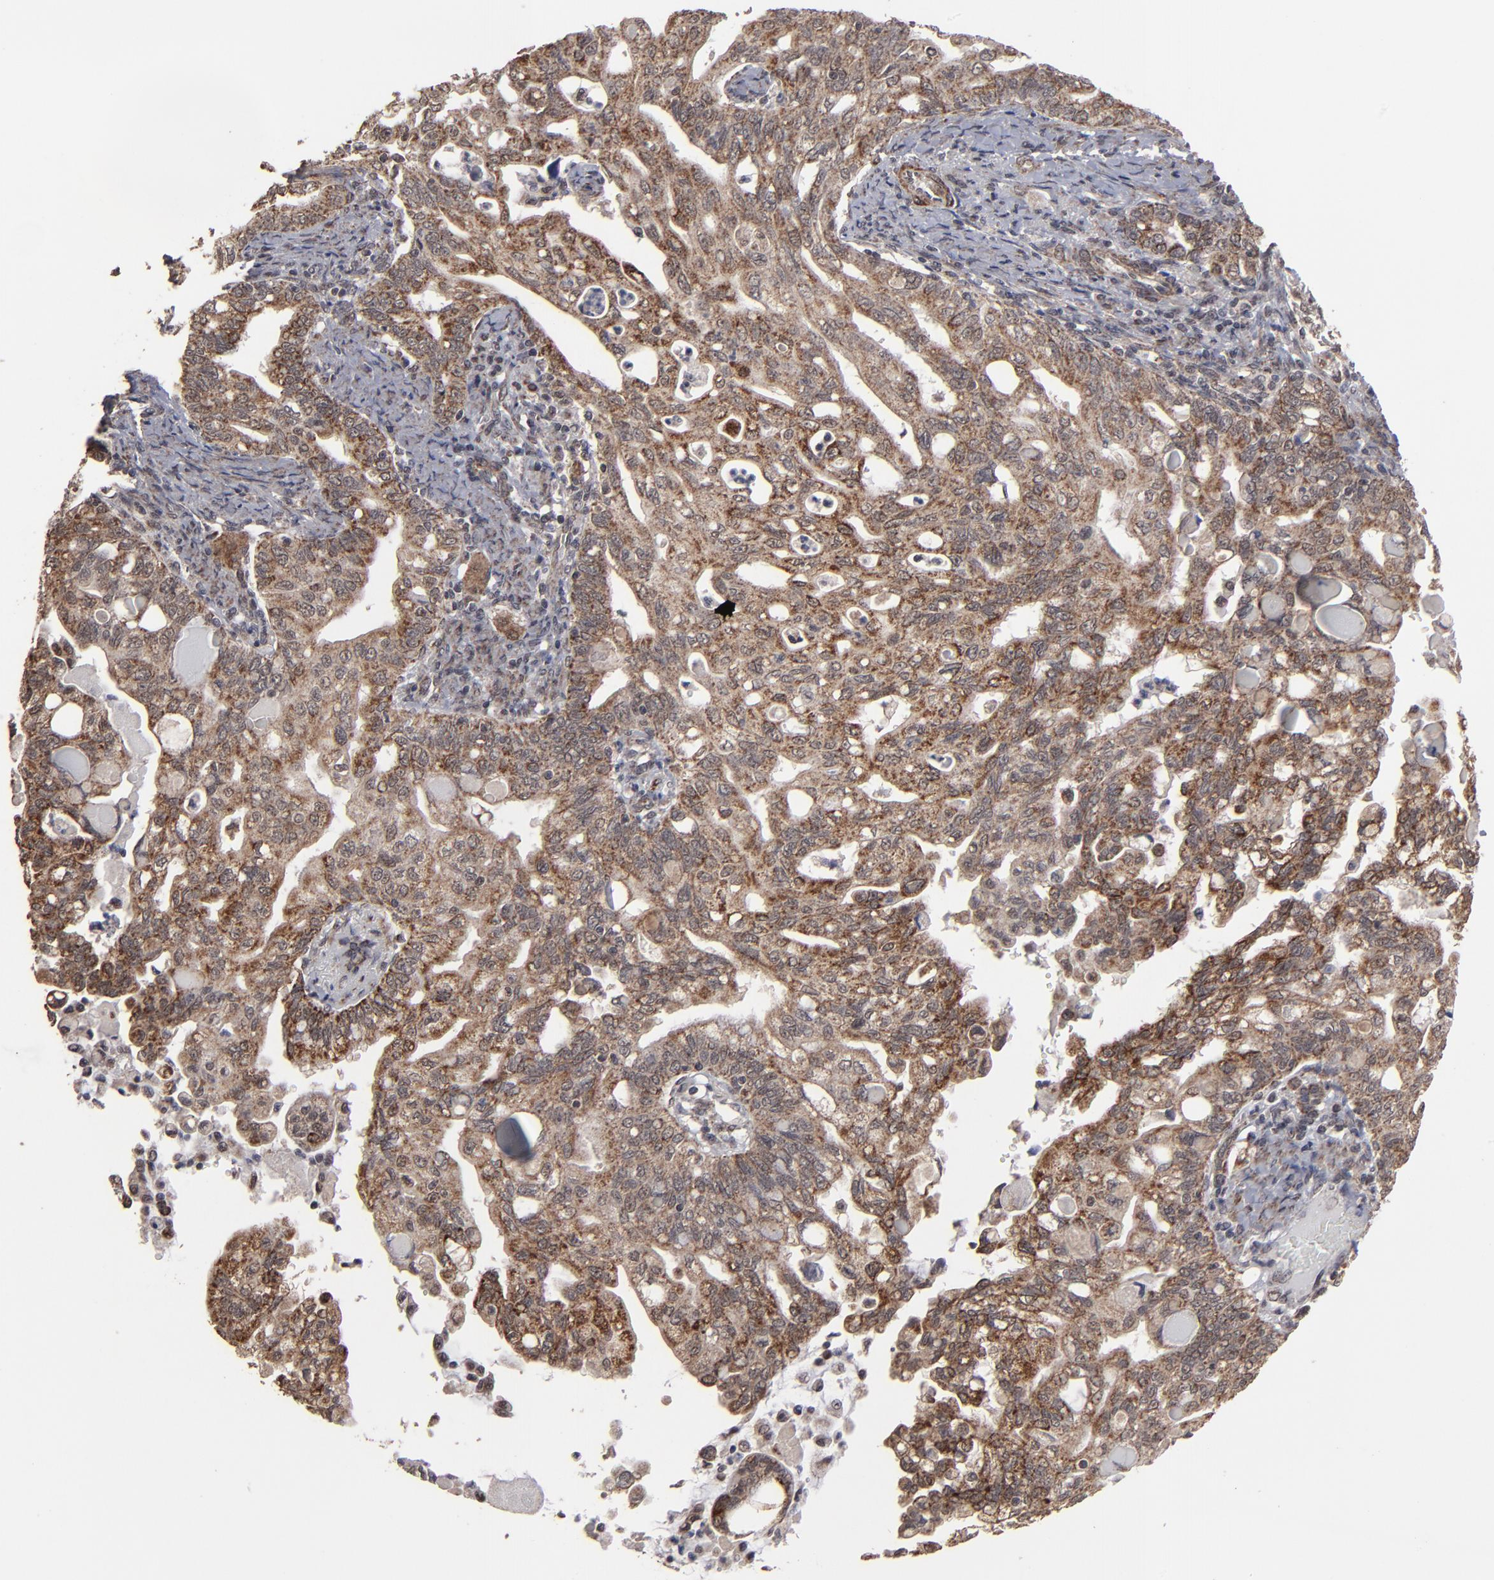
{"staining": {"intensity": "moderate", "quantity": ">75%", "location": "cytoplasmic/membranous"}, "tissue": "pancreatic cancer", "cell_type": "Tumor cells", "image_type": "cancer", "snomed": [{"axis": "morphology", "description": "Normal tissue, NOS"}, {"axis": "topography", "description": "Pancreas"}], "caption": "Protein positivity by IHC exhibits moderate cytoplasmic/membranous positivity in approximately >75% of tumor cells in pancreatic cancer.", "gene": "BNIP3", "patient": {"sex": "male", "age": 42}}